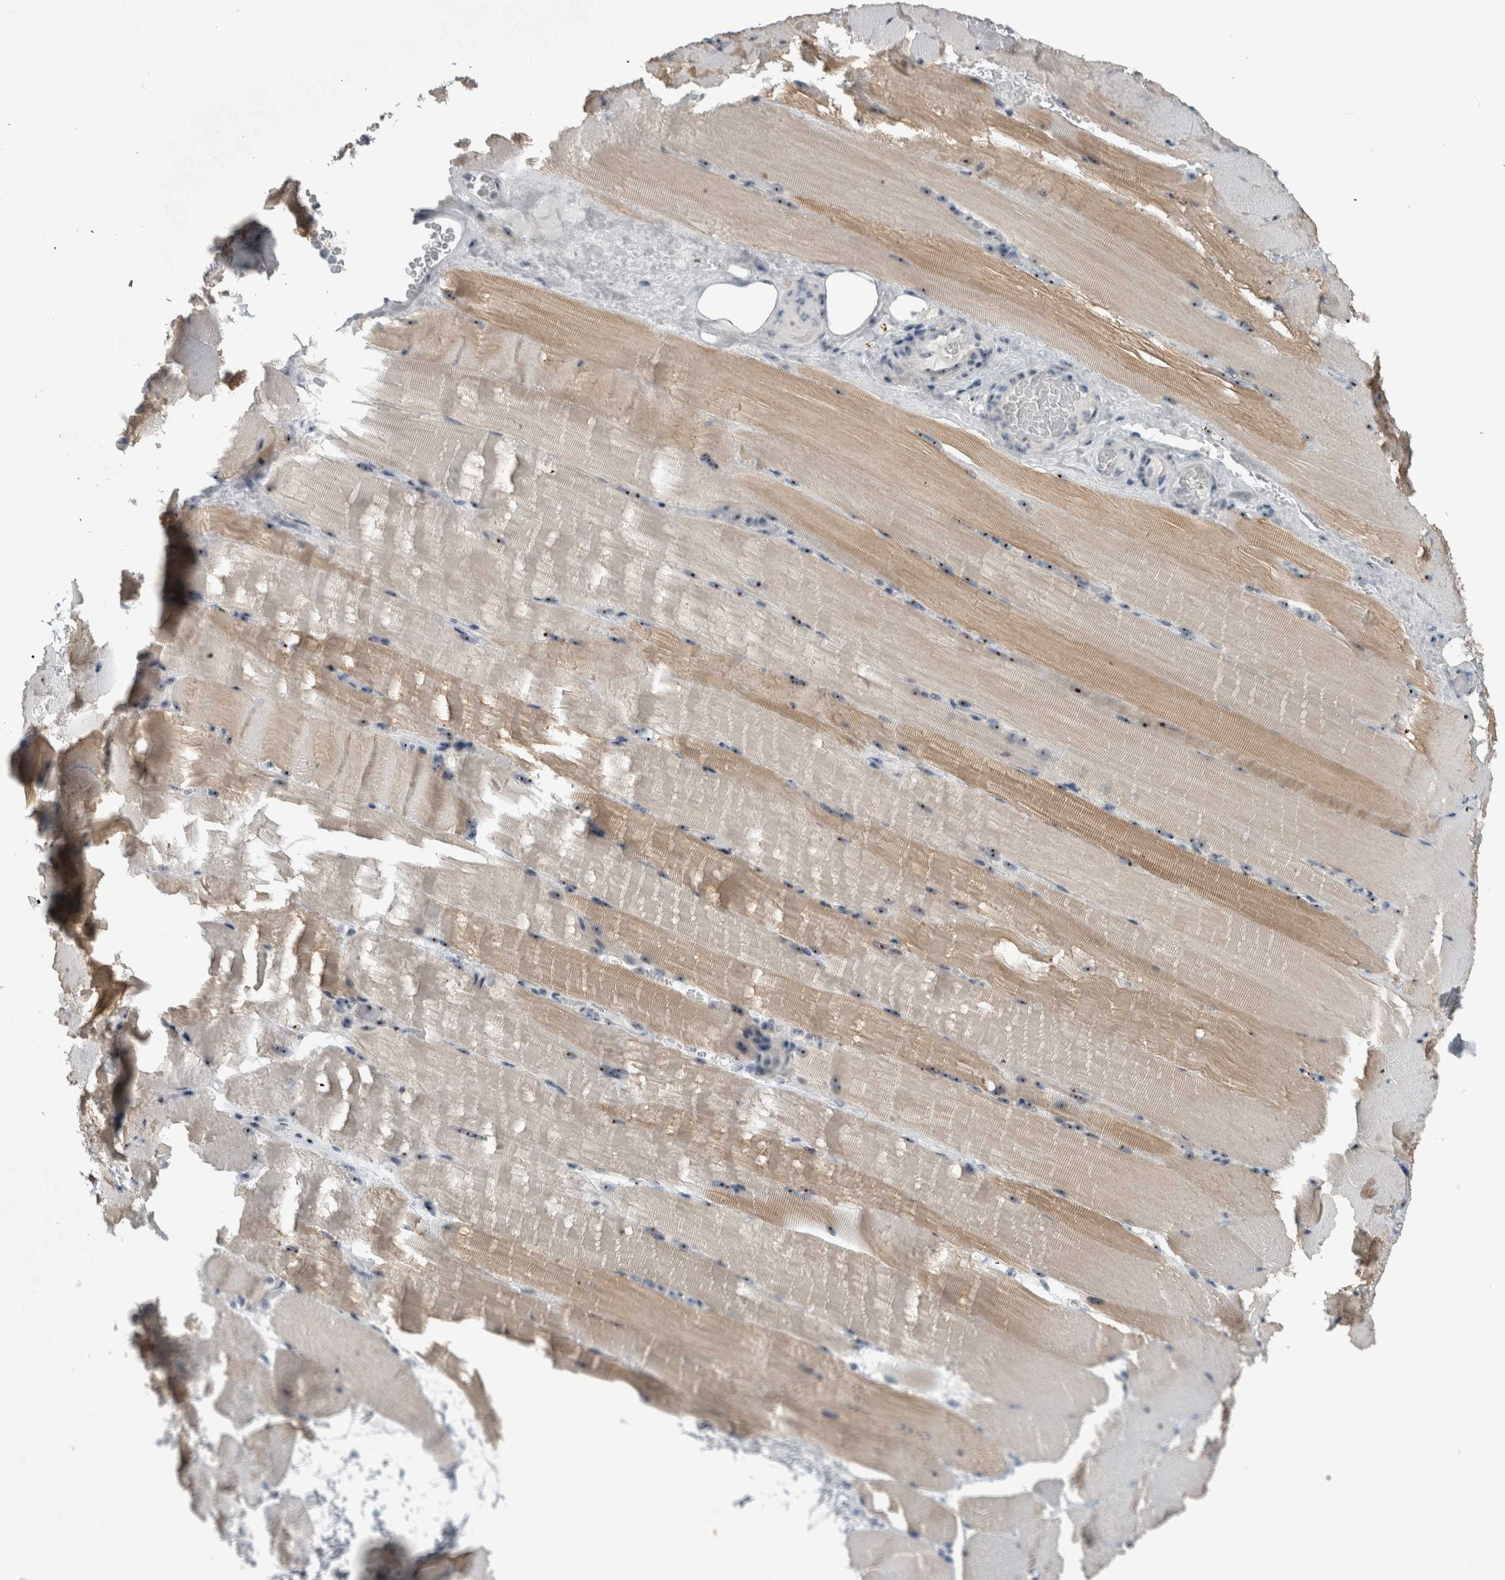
{"staining": {"intensity": "moderate", "quantity": "25%-75%", "location": "cytoplasmic/membranous,nuclear"}, "tissue": "skeletal muscle", "cell_type": "Myocytes", "image_type": "normal", "snomed": [{"axis": "morphology", "description": "Normal tissue, NOS"}, {"axis": "topography", "description": "Skeletal muscle"}, {"axis": "topography", "description": "Parathyroid gland"}], "caption": "High-power microscopy captured an IHC photomicrograph of unremarkable skeletal muscle, revealing moderate cytoplasmic/membranous,nuclear positivity in about 25%-75% of myocytes.", "gene": "UTP6", "patient": {"sex": "female", "age": 37}}